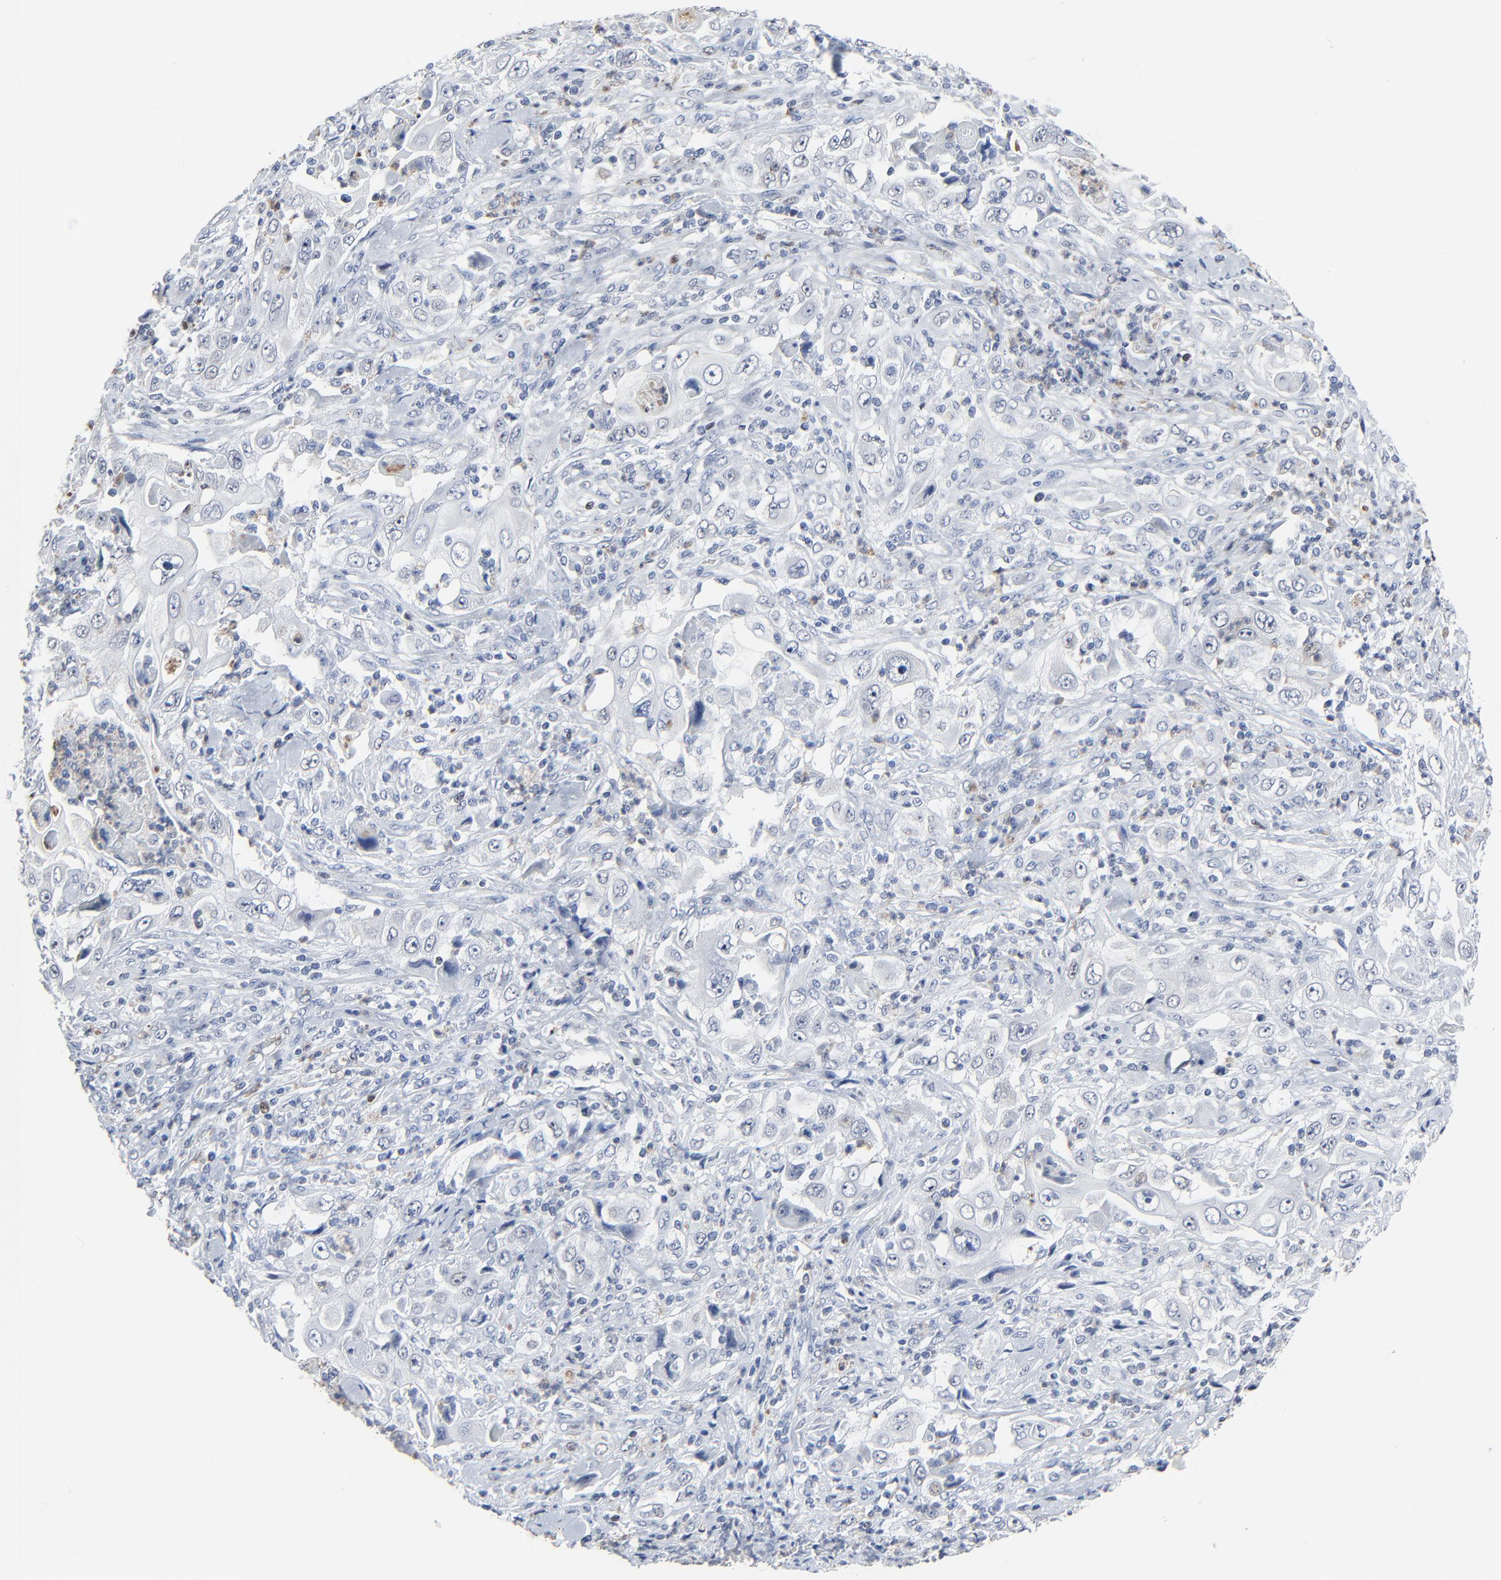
{"staining": {"intensity": "negative", "quantity": "none", "location": "none"}, "tissue": "pancreatic cancer", "cell_type": "Tumor cells", "image_type": "cancer", "snomed": [{"axis": "morphology", "description": "Adenocarcinoma, NOS"}, {"axis": "topography", "description": "Pancreas"}], "caption": "A high-resolution micrograph shows immunohistochemistry staining of pancreatic cancer, which reveals no significant expression in tumor cells. Nuclei are stained in blue.", "gene": "BIRC3", "patient": {"sex": "male", "age": 70}}